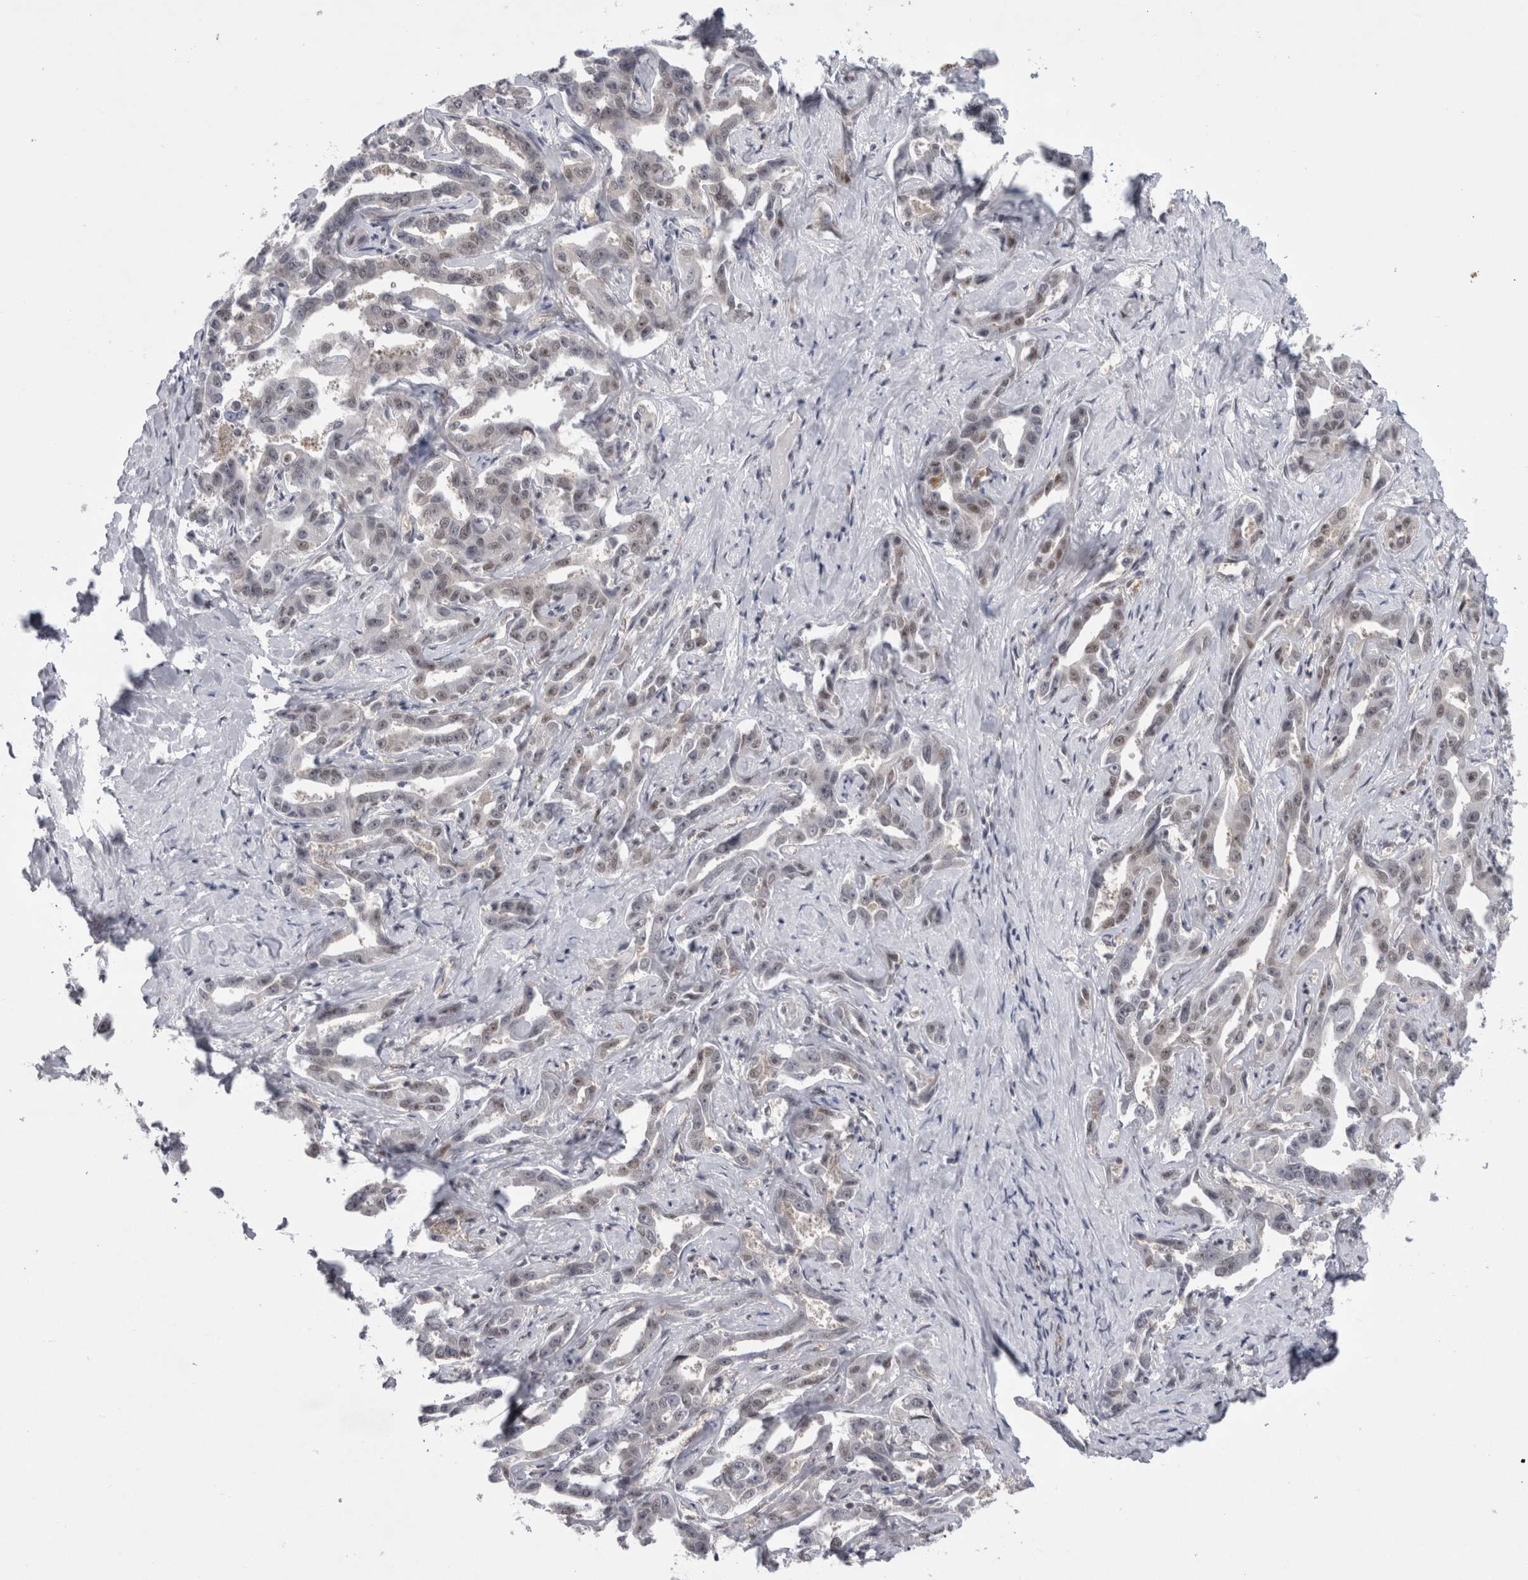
{"staining": {"intensity": "weak", "quantity": "25%-75%", "location": "nuclear"}, "tissue": "liver cancer", "cell_type": "Tumor cells", "image_type": "cancer", "snomed": [{"axis": "morphology", "description": "Cholangiocarcinoma"}, {"axis": "topography", "description": "Liver"}], "caption": "IHC of human liver cancer shows low levels of weak nuclear positivity in approximately 25%-75% of tumor cells. (Stains: DAB (3,3'-diaminobenzidine) in brown, nuclei in blue, Microscopy: brightfield microscopy at high magnification).", "gene": "PSMB2", "patient": {"sex": "male", "age": 59}}